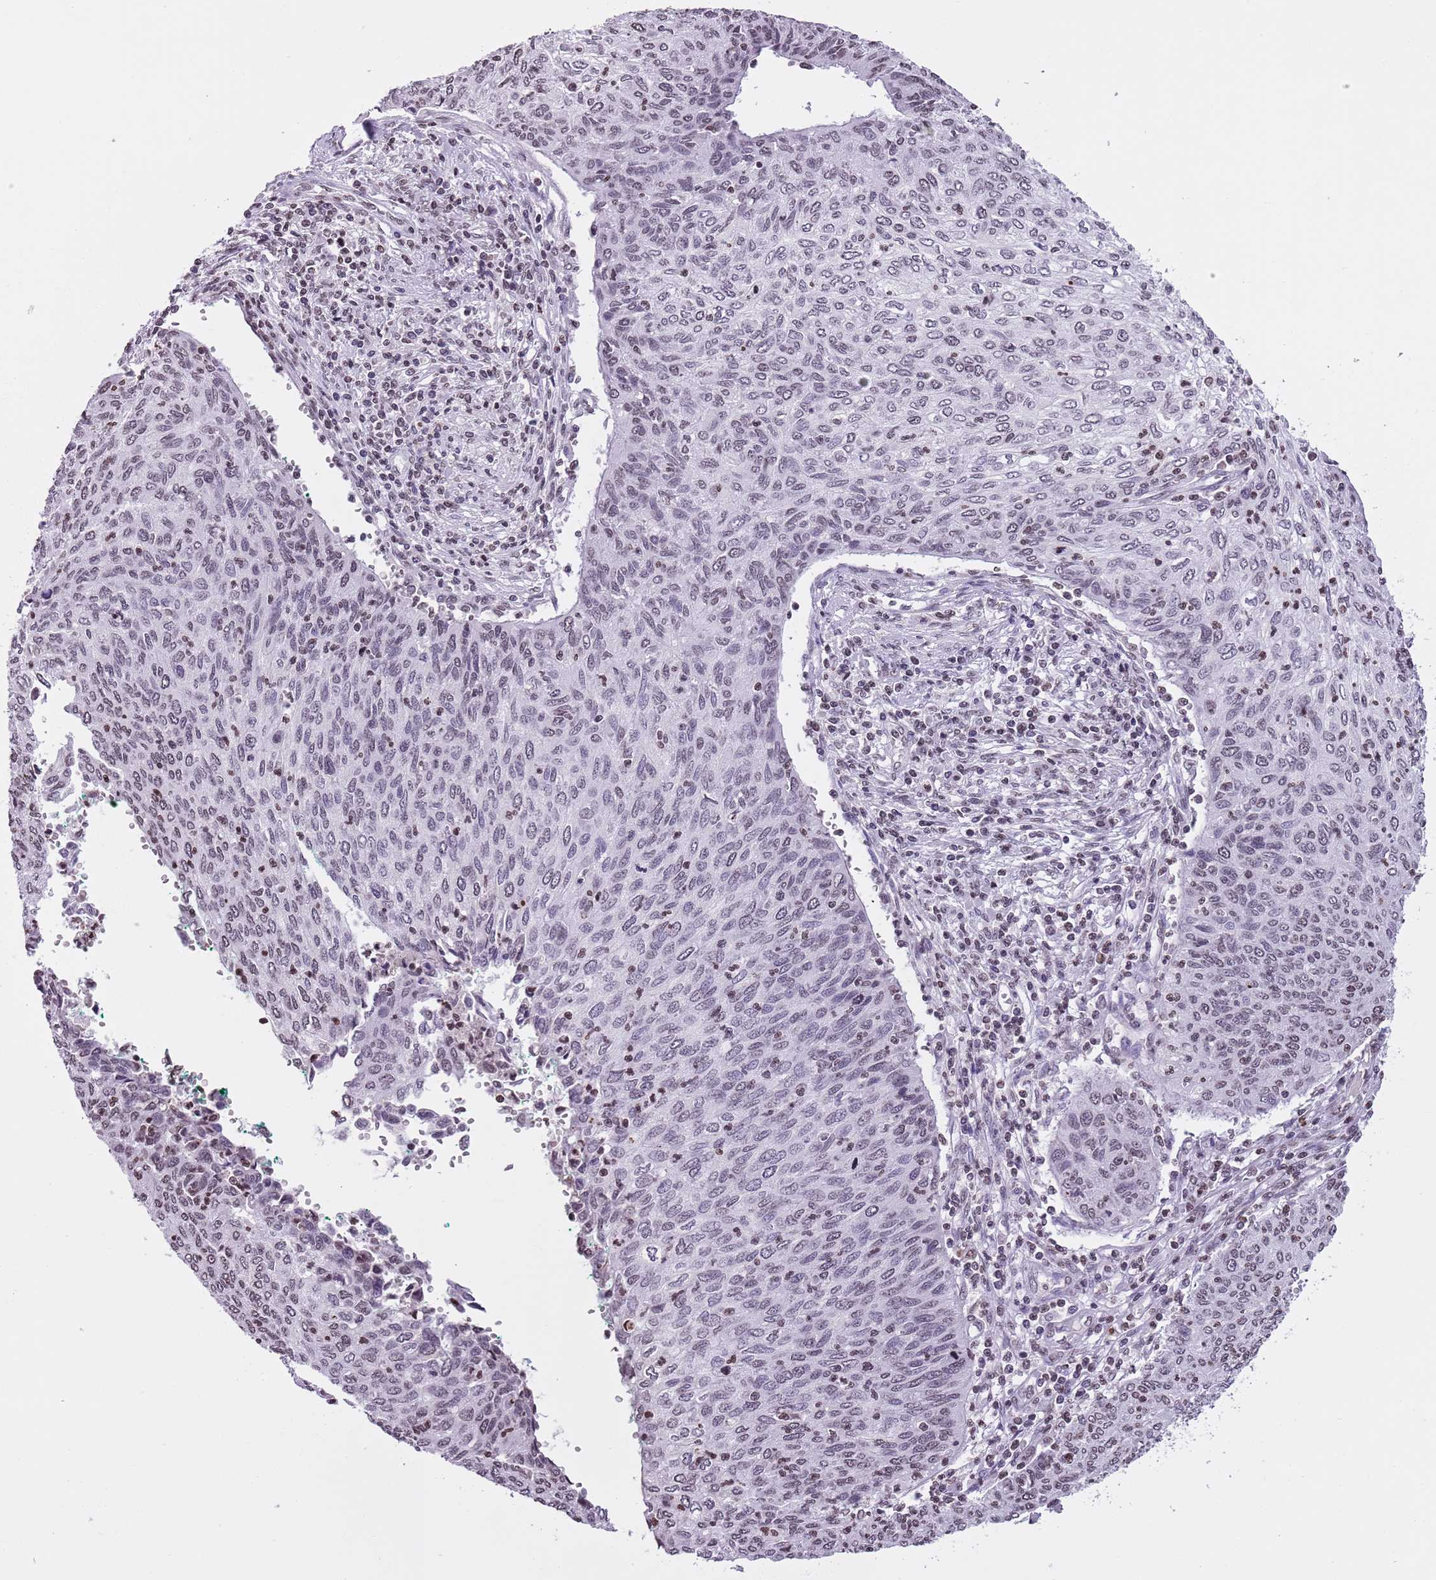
{"staining": {"intensity": "weak", "quantity": "25%-75%", "location": "nuclear"}, "tissue": "cervical cancer", "cell_type": "Tumor cells", "image_type": "cancer", "snomed": [{"axis": "morphology", "description": "Squamous cell carcinoma, NOS"}, {"axis": "topography", "description": "Cervix"}], "caption": "Immunohistochemical staining of human cervical squamous cell carcinoma shows weak nuclear protein positivity in about 25%-75% of tumor cells.", "gene": "KPNA3", "patient": {"sex": "female", "age": 38}}